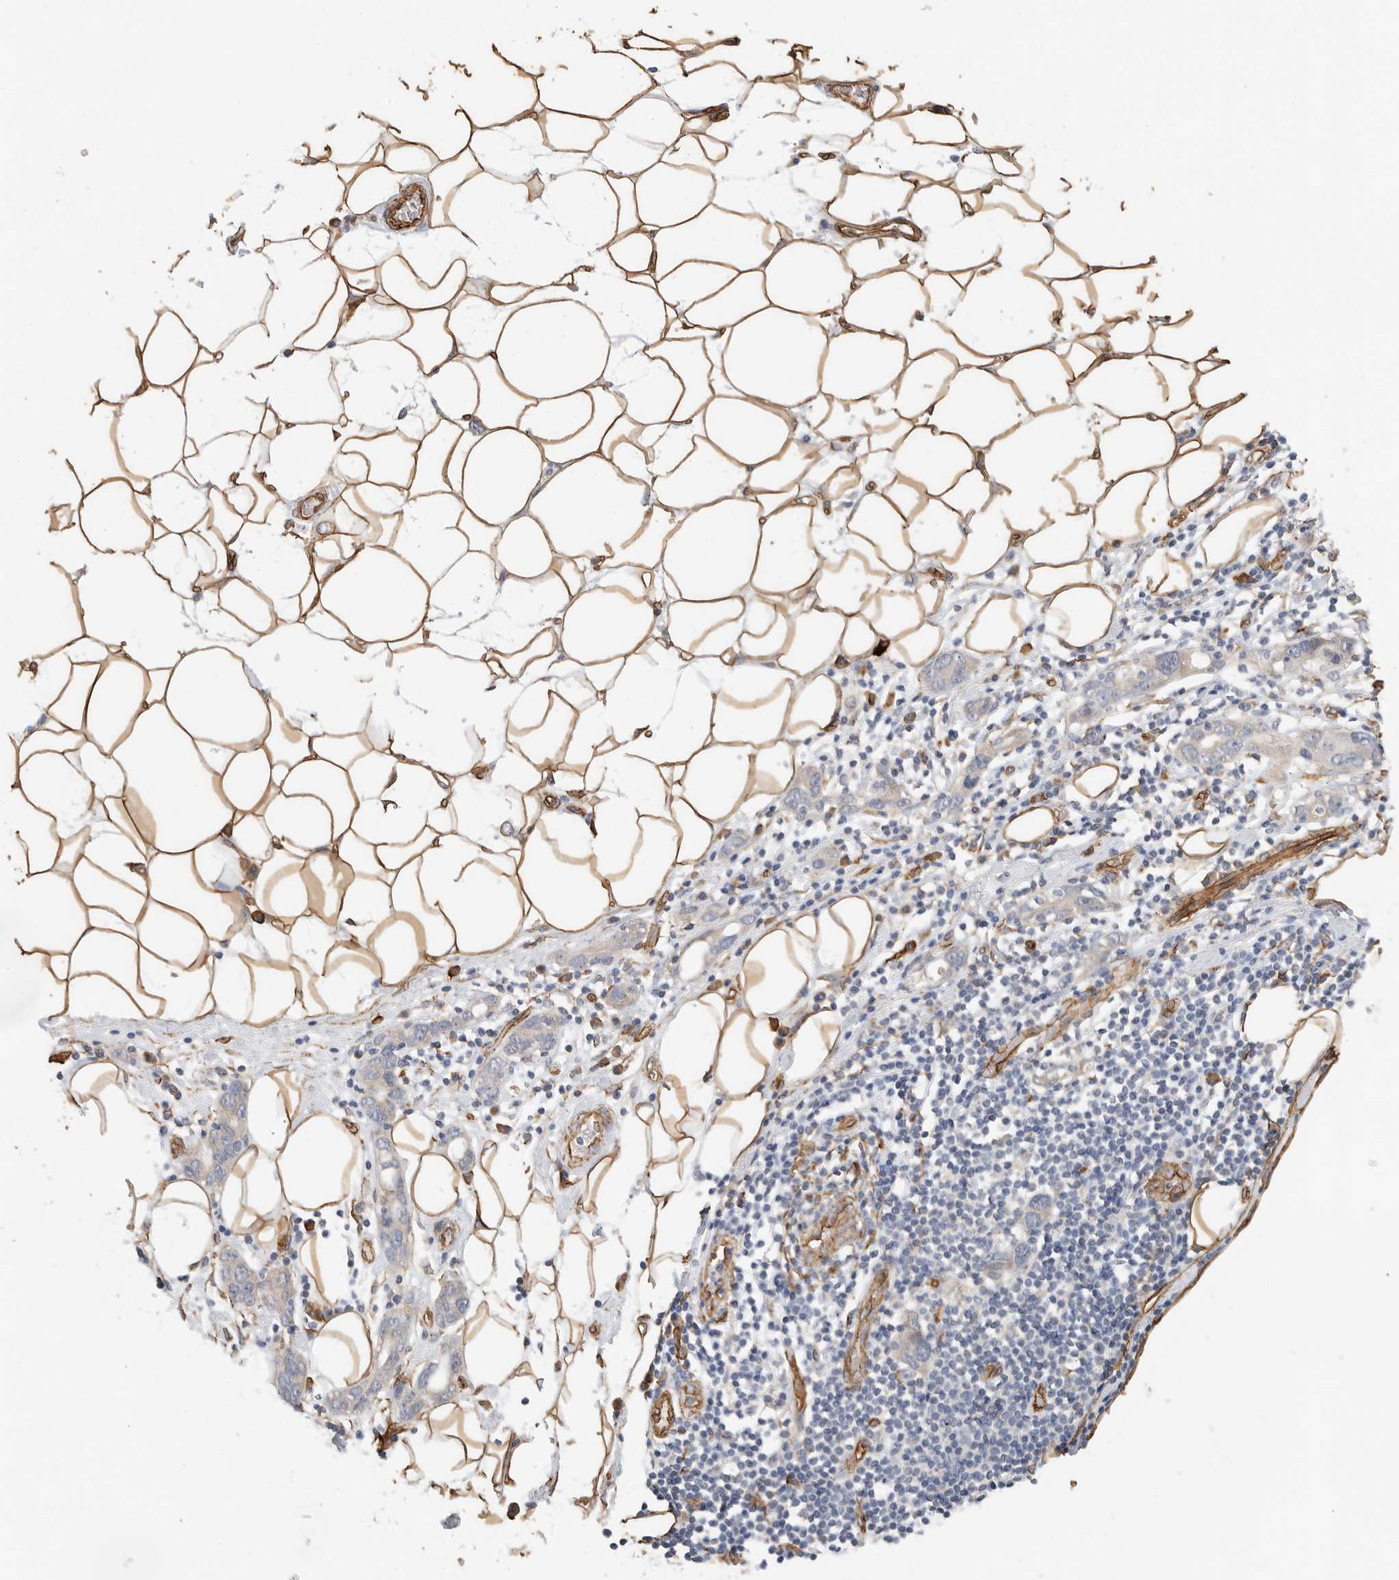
{"staining": {"intensity": "negative", "quantity": "none", "location": "none"}, "tissue": "stomach cancer", "cell_type": "Tumor cells", "image_type": "cancer", "snomed": [{"axis": "morphology", "description": "Adenocarcinoma, NOS"}, {"axis": "topography", "description": "Stomach, lower"}], "caption": "Immunohistochemical staining of human stomach cancer (adenocarcinoma) exhibits no significant positivity in tumor cells.", "gene": "JMJD4", "patient": {"sex": "female", "age": 93}}